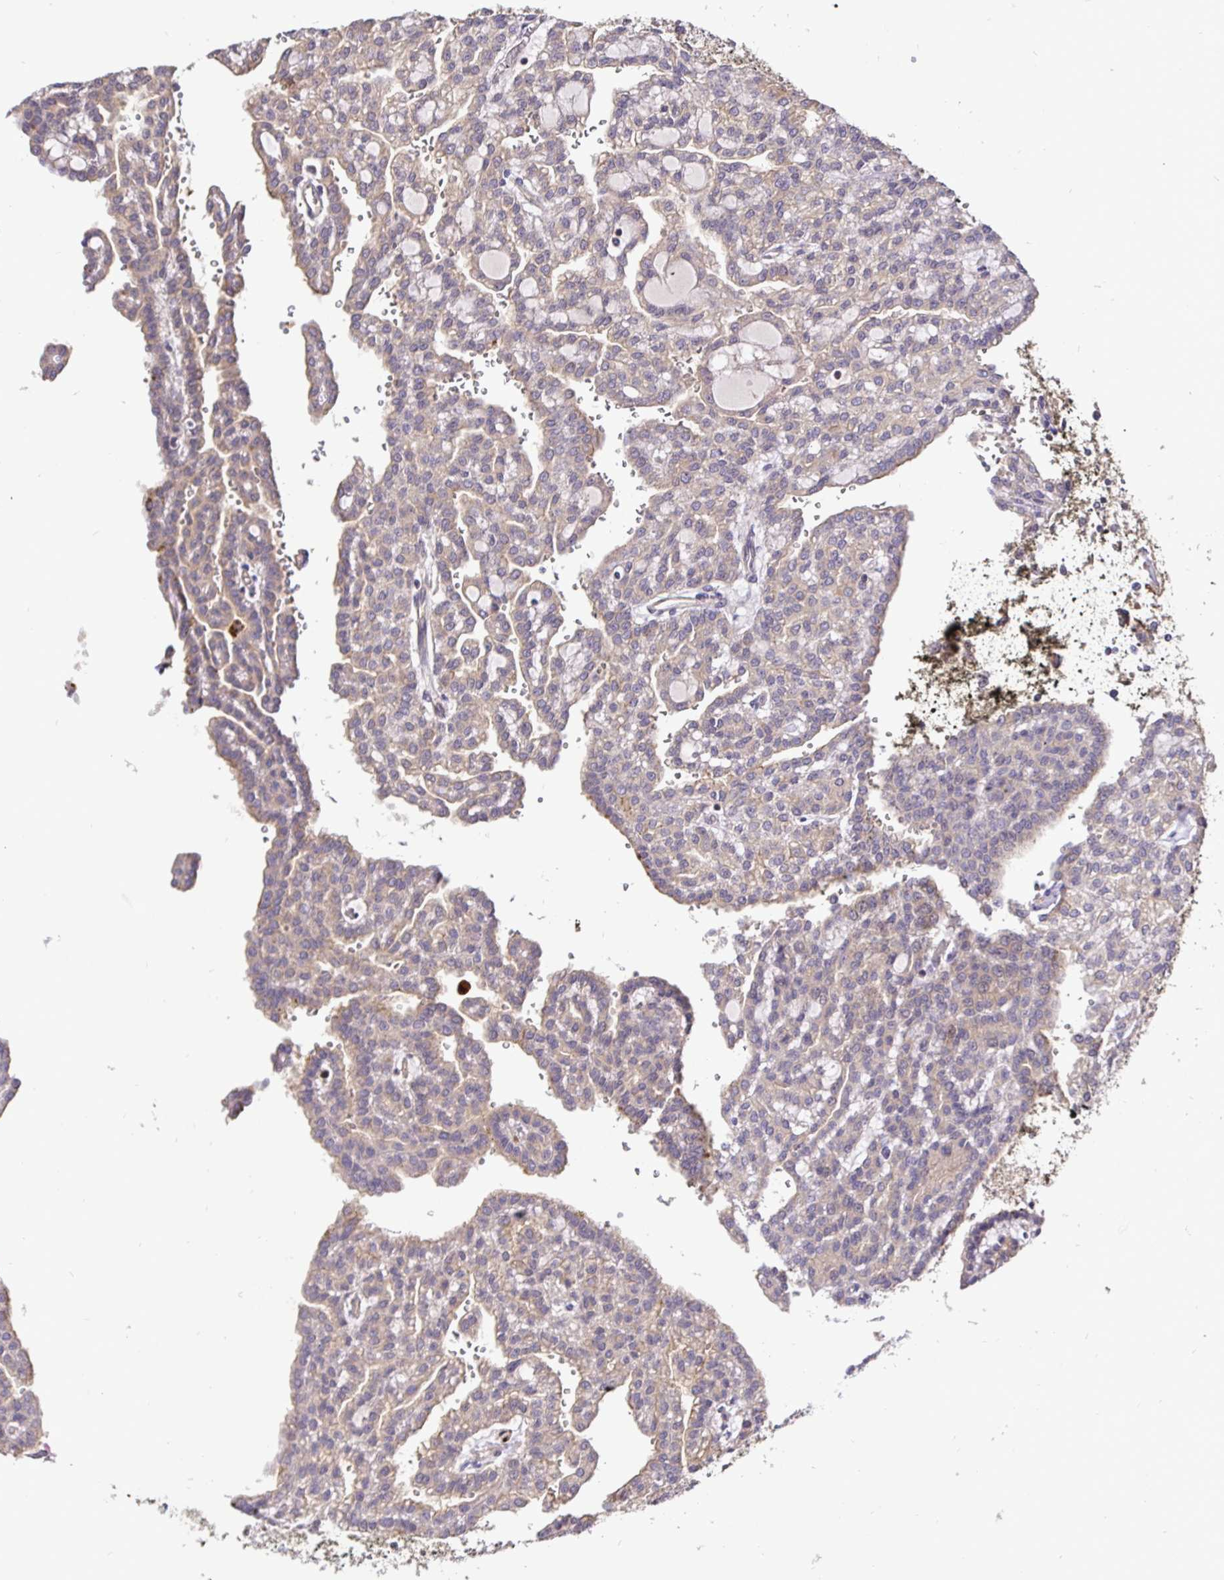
{"staining": {"intensity": "moderate", "quantity": "25%-75%", "location": "cytoplasmic/membranous"}, "tissue": "renal cancer", "cell_type": "Tumor cells", "image_type": "cancer", "snomed": [{"axis": "morphology", "description": "Adenocarcinoma, NOS"}, {"axis": "topography", "description": "Kidney"}], "caption": "Moderate cytoplasmic/membranous positivity for a protein is identified in approximately 25%-75% of tumor cells of renal cancer (adenocarcinoma) using IHC.", "gene": "UBE2M", "patient": {"sex": "male", "age": 63}}